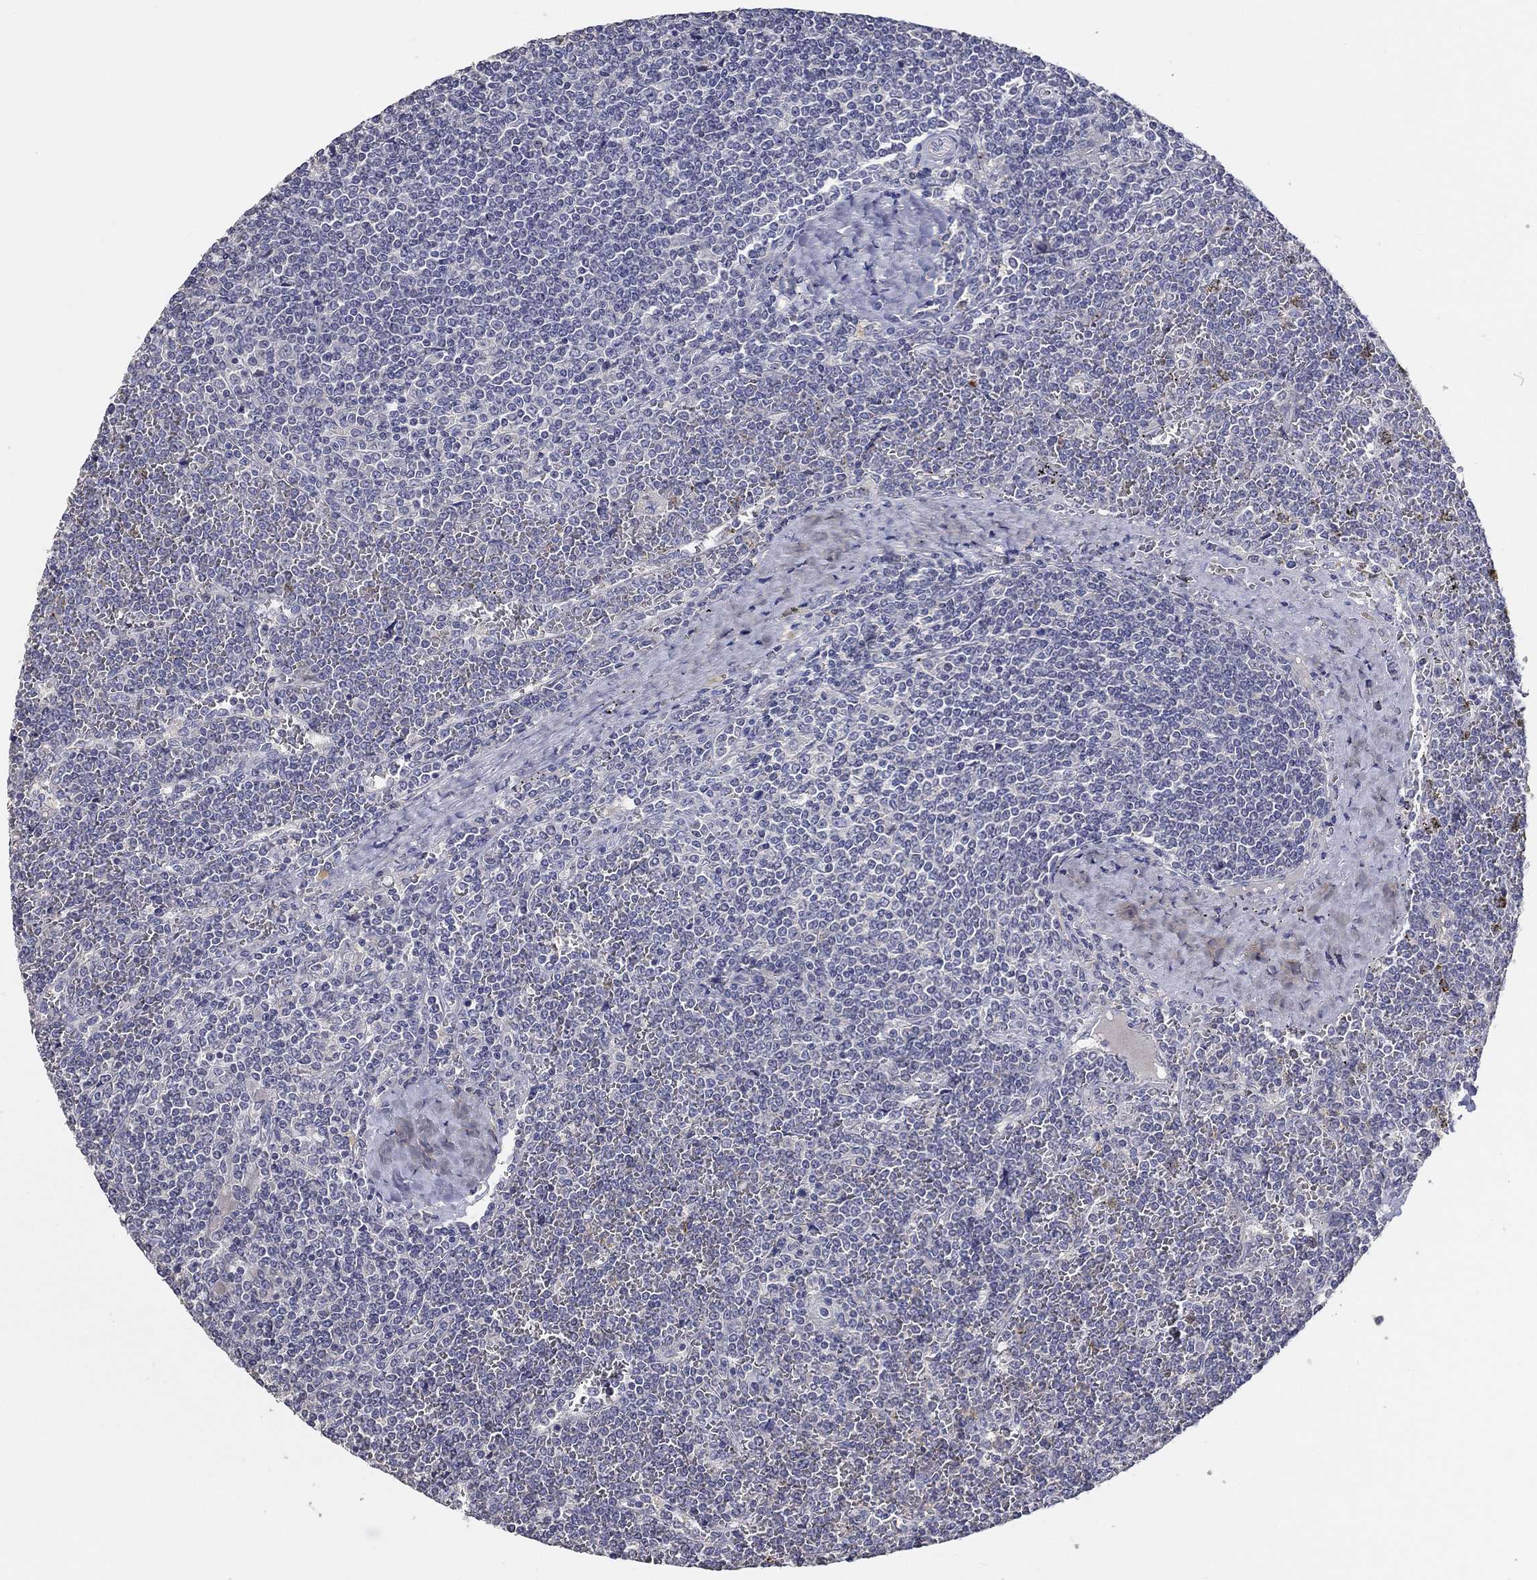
{"staining": {"intensity": "negative", "quantity": "none", "location": "none"}, "tissue": "lymphoma", "cell_type": "Tumor cells", "image_type": "cancer", "snomed": [{"axis": "morphology", "description": "Malignant lymphoma, non-Hodgkin's type, Low grade"}, {"axis": "topography", "description": "Spleen"}], "caption": "This histopathology image is of low-grade malignant lymphoma, non-Hodgkin's type stained with IHC to label a protein in brown with the nuclei are counter-stained blue. There is no staining in tumor cells. The staining is performed using DAB (3,3'-diaminobenzidine) brown chromogen with nuclei counter-stained in using hematoxylin.", "gene": "DOCK3", "patient": {"sex": "female", "age": 19}}